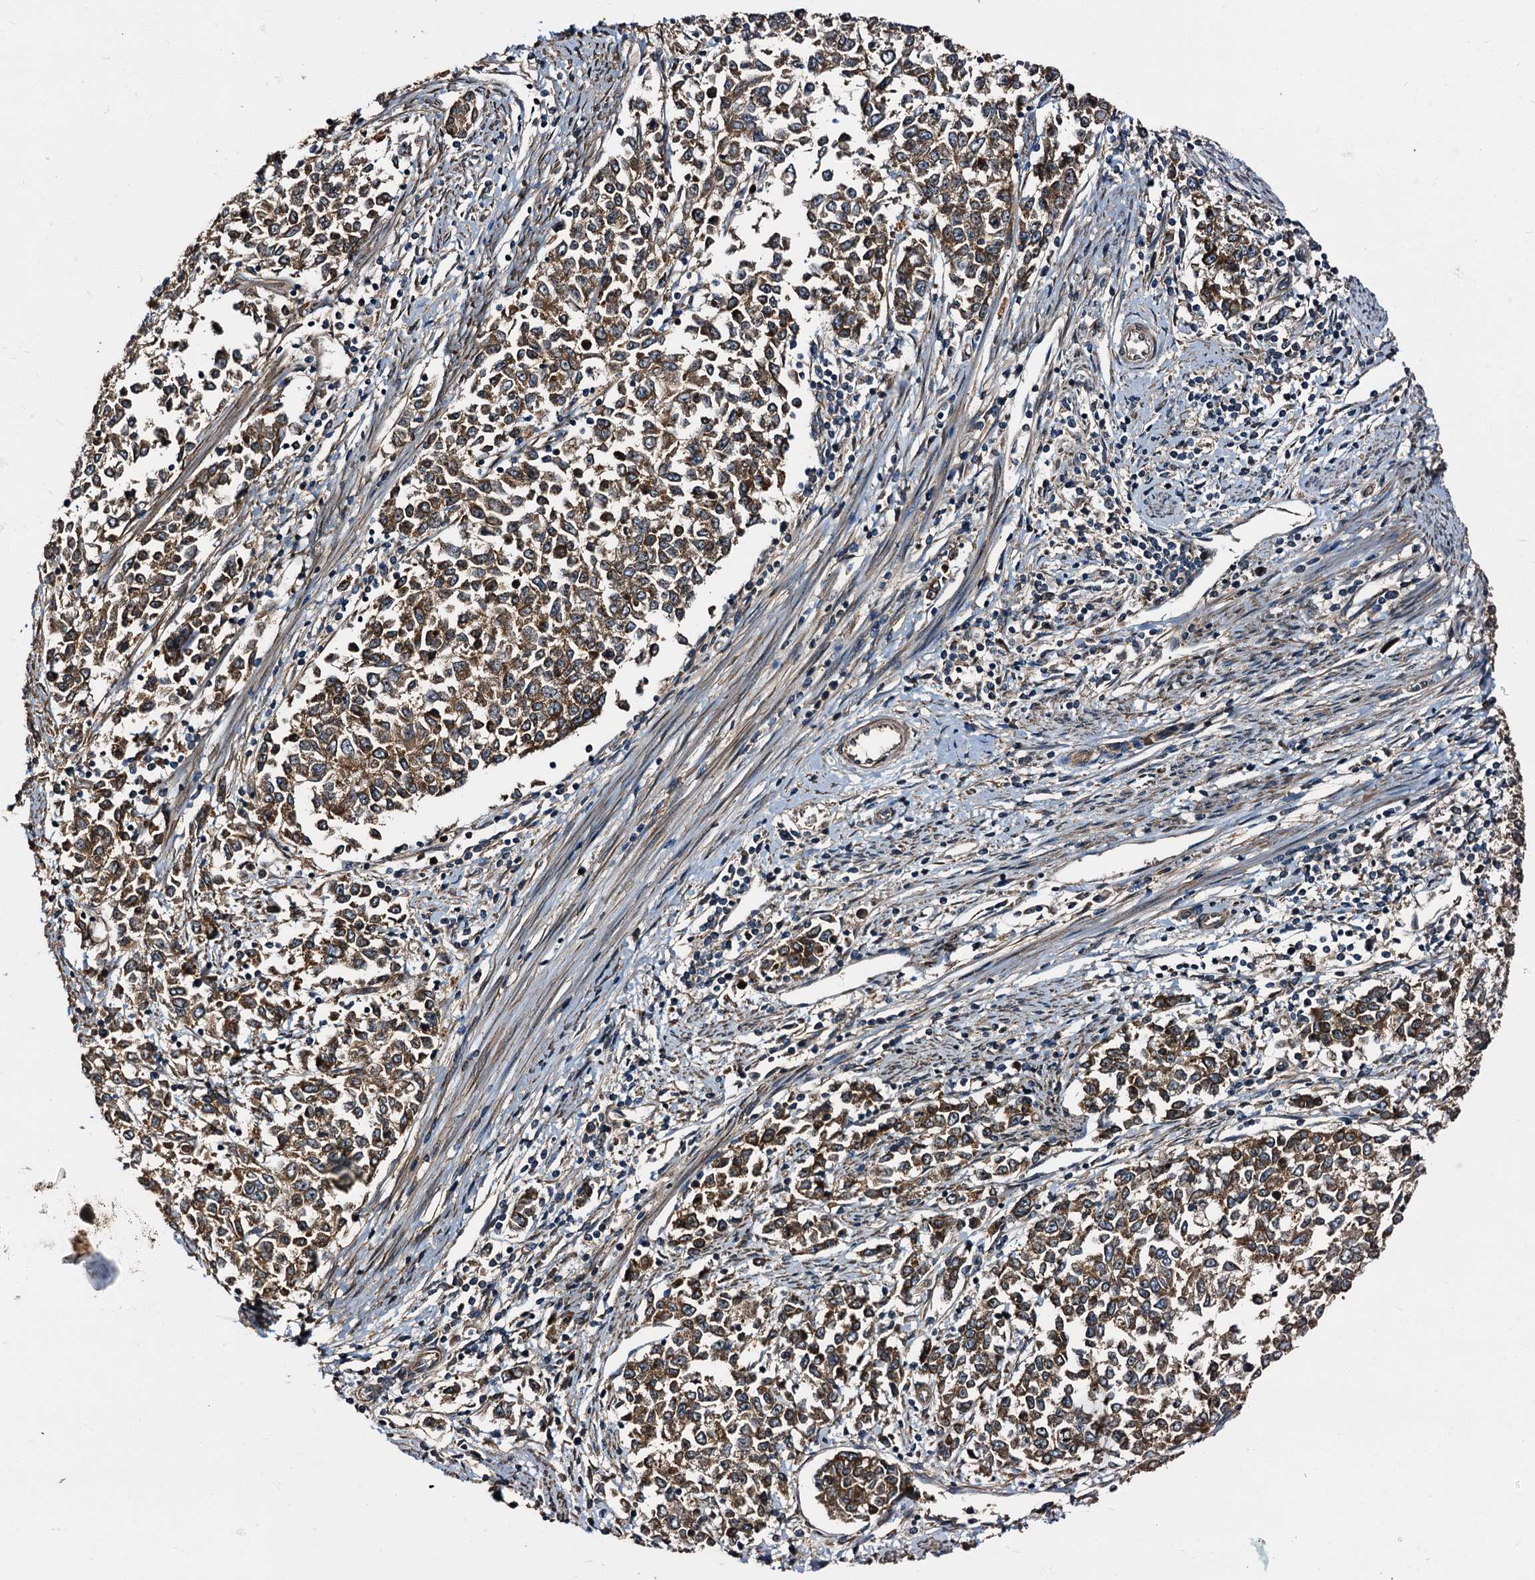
{"staining": {"intensity": "moderate", "quantity": ">75%", "location": "cytoplasmic/membranous"}, "tissue": "endometrial cancer", "cell_type": "Tumor cells", "image_type": "cancer", "snomed": [{"axis": "morphology", "description": "Adenocarcinoma, NOS"}, {"axis": "topography", "description": "Endometrium"}], "caption": "This micrograph demonstrates IHC staining of human adenocarcinoma (endometrial), with medium moderate cytoplasmic/membranous positivity in about >75% of tumor cells.", "gene": "PEX5", "patient": {"sex": "female", "age": 50}}